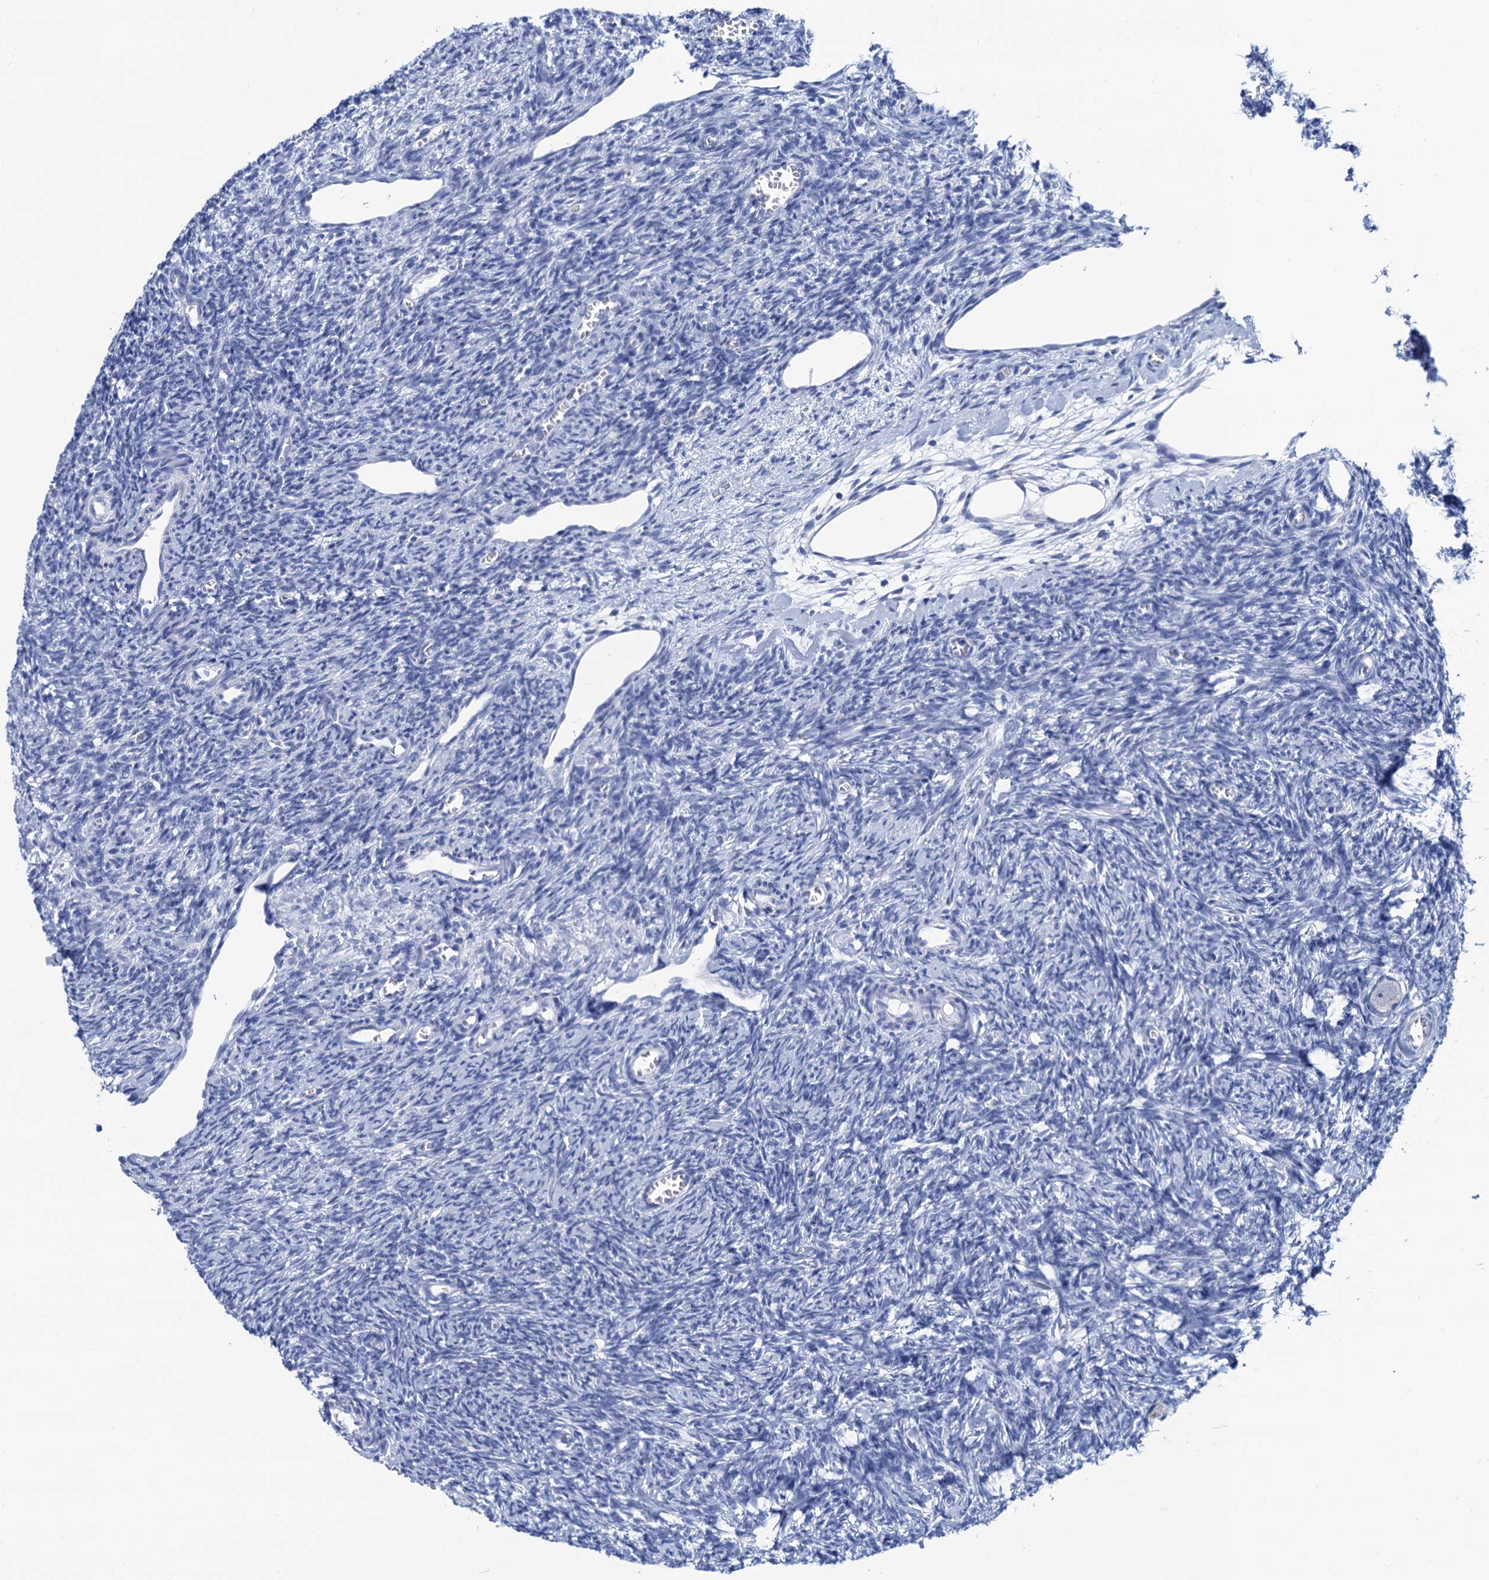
{"staining": {"intensity": "negative", "quantity": "none", "location": "none"}, "tissue": "ovary", "cell_type": "Ovarian stroma cells", "image_type": "normal", "snomed": [{"axis": "morphology", "description": "Normal tissue, NOS"}, {"axis": "topography", "description": "Ovary"}], "caption": "This is an immunohistochemistry (IHC) histopathology image of benign human ovary. There is no expression in ovarian stroma cells.", "gene": "CABYR", "patient": {"sex": "female", "age": 27}}